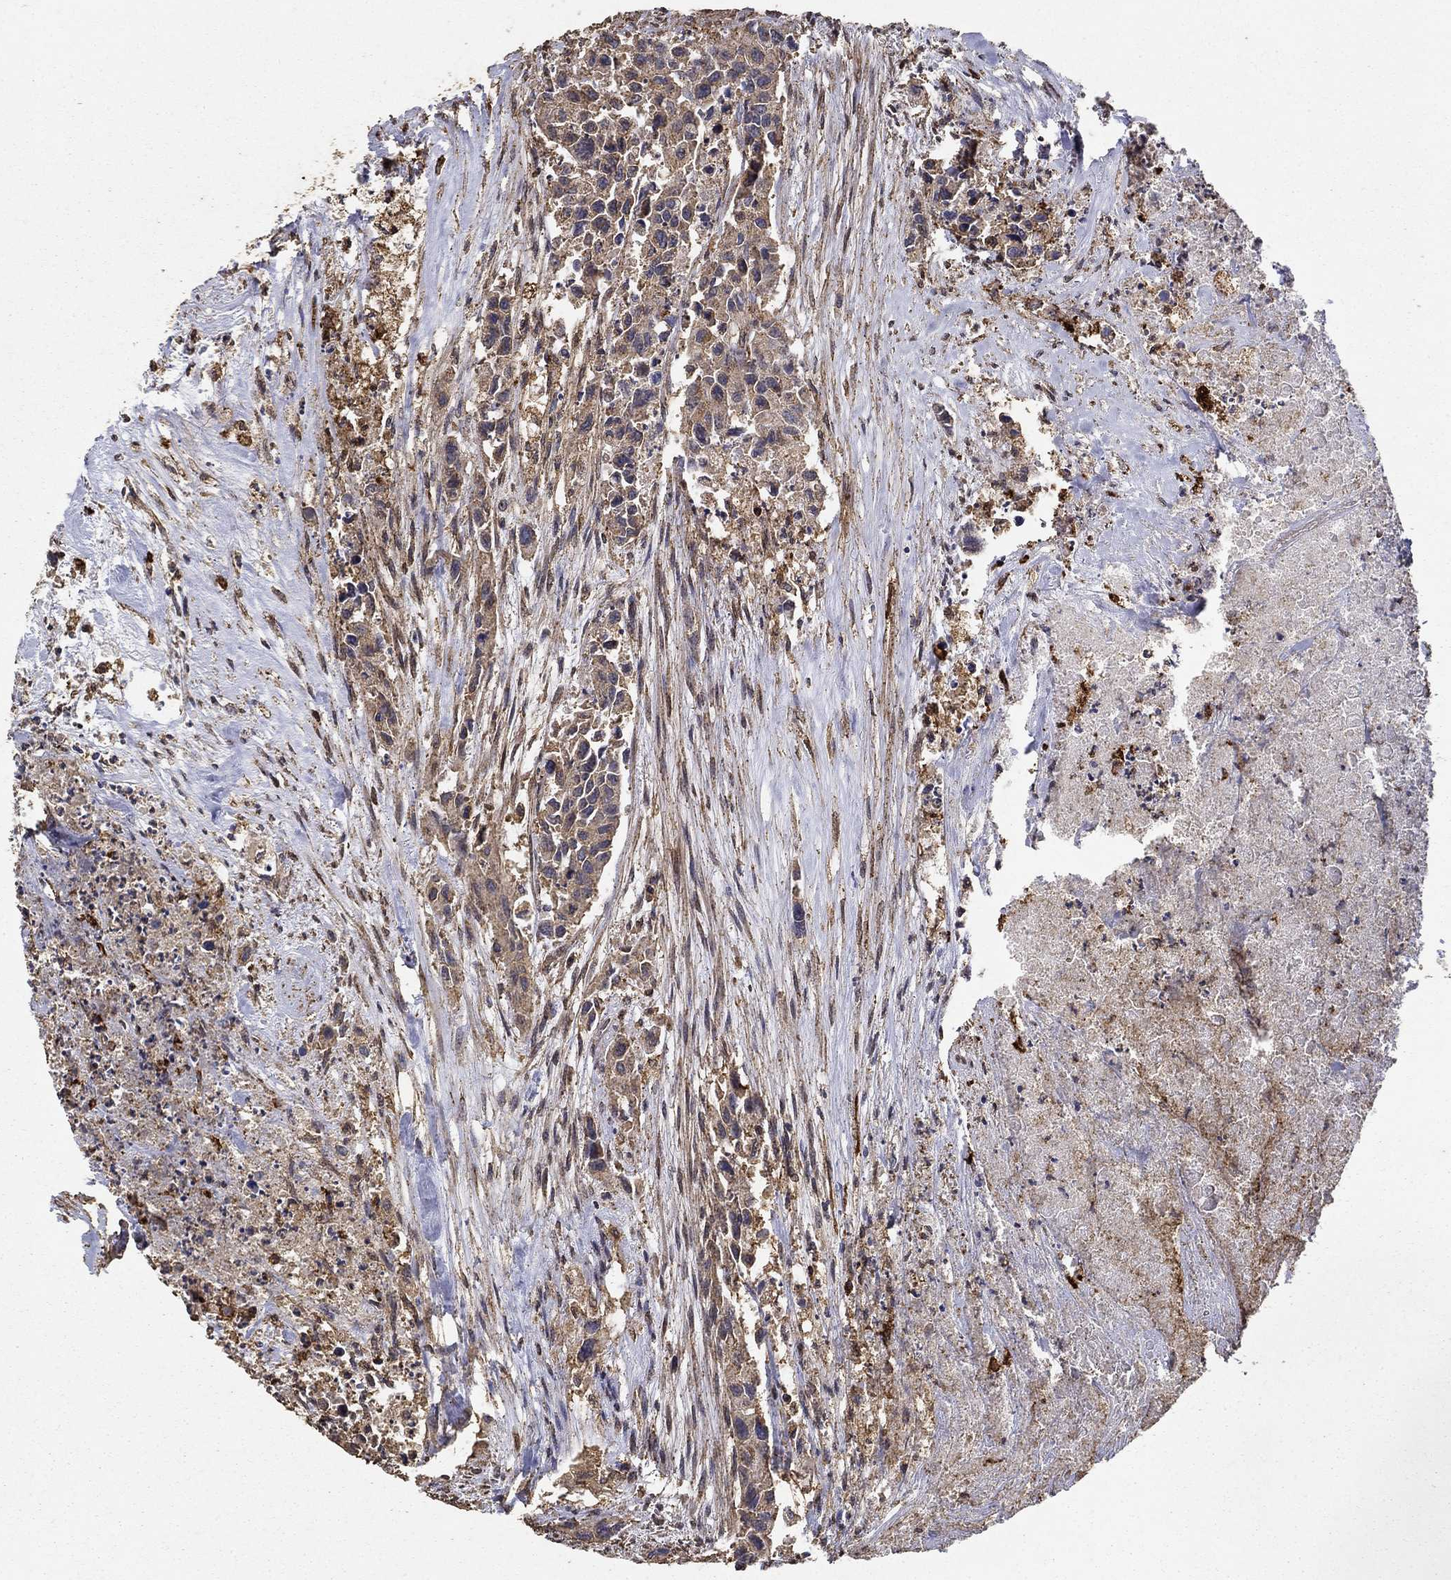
{"staining": {"intensity": "weak", "quantity": ">75%", "location": "cytoplasmic/membranous"}, "tissue": "urothelial cancer", "cell_type": "Tumor cells", "image_type": "cancer", "snomed": [{"axis": "morphology", "description": "Urothelial carcinoma, High grade"}, {"axis": "topography", "description": "Urinary bladder"}], "caption": "The micrograph reveals immunohistochemical staining of high-grade urothelial carcinoma. There is weak cytoplasmic/membranous staining is identified in approximately >75% of tumor cells. The protein is stained brown, and the nuclei are stained in blue (DAB (3,3'-diaminobenzidine) IHC with brightfield microscopy, high magnification).", "gene": "IFRD1", "patient": {"sex": "female", "age": 73}}